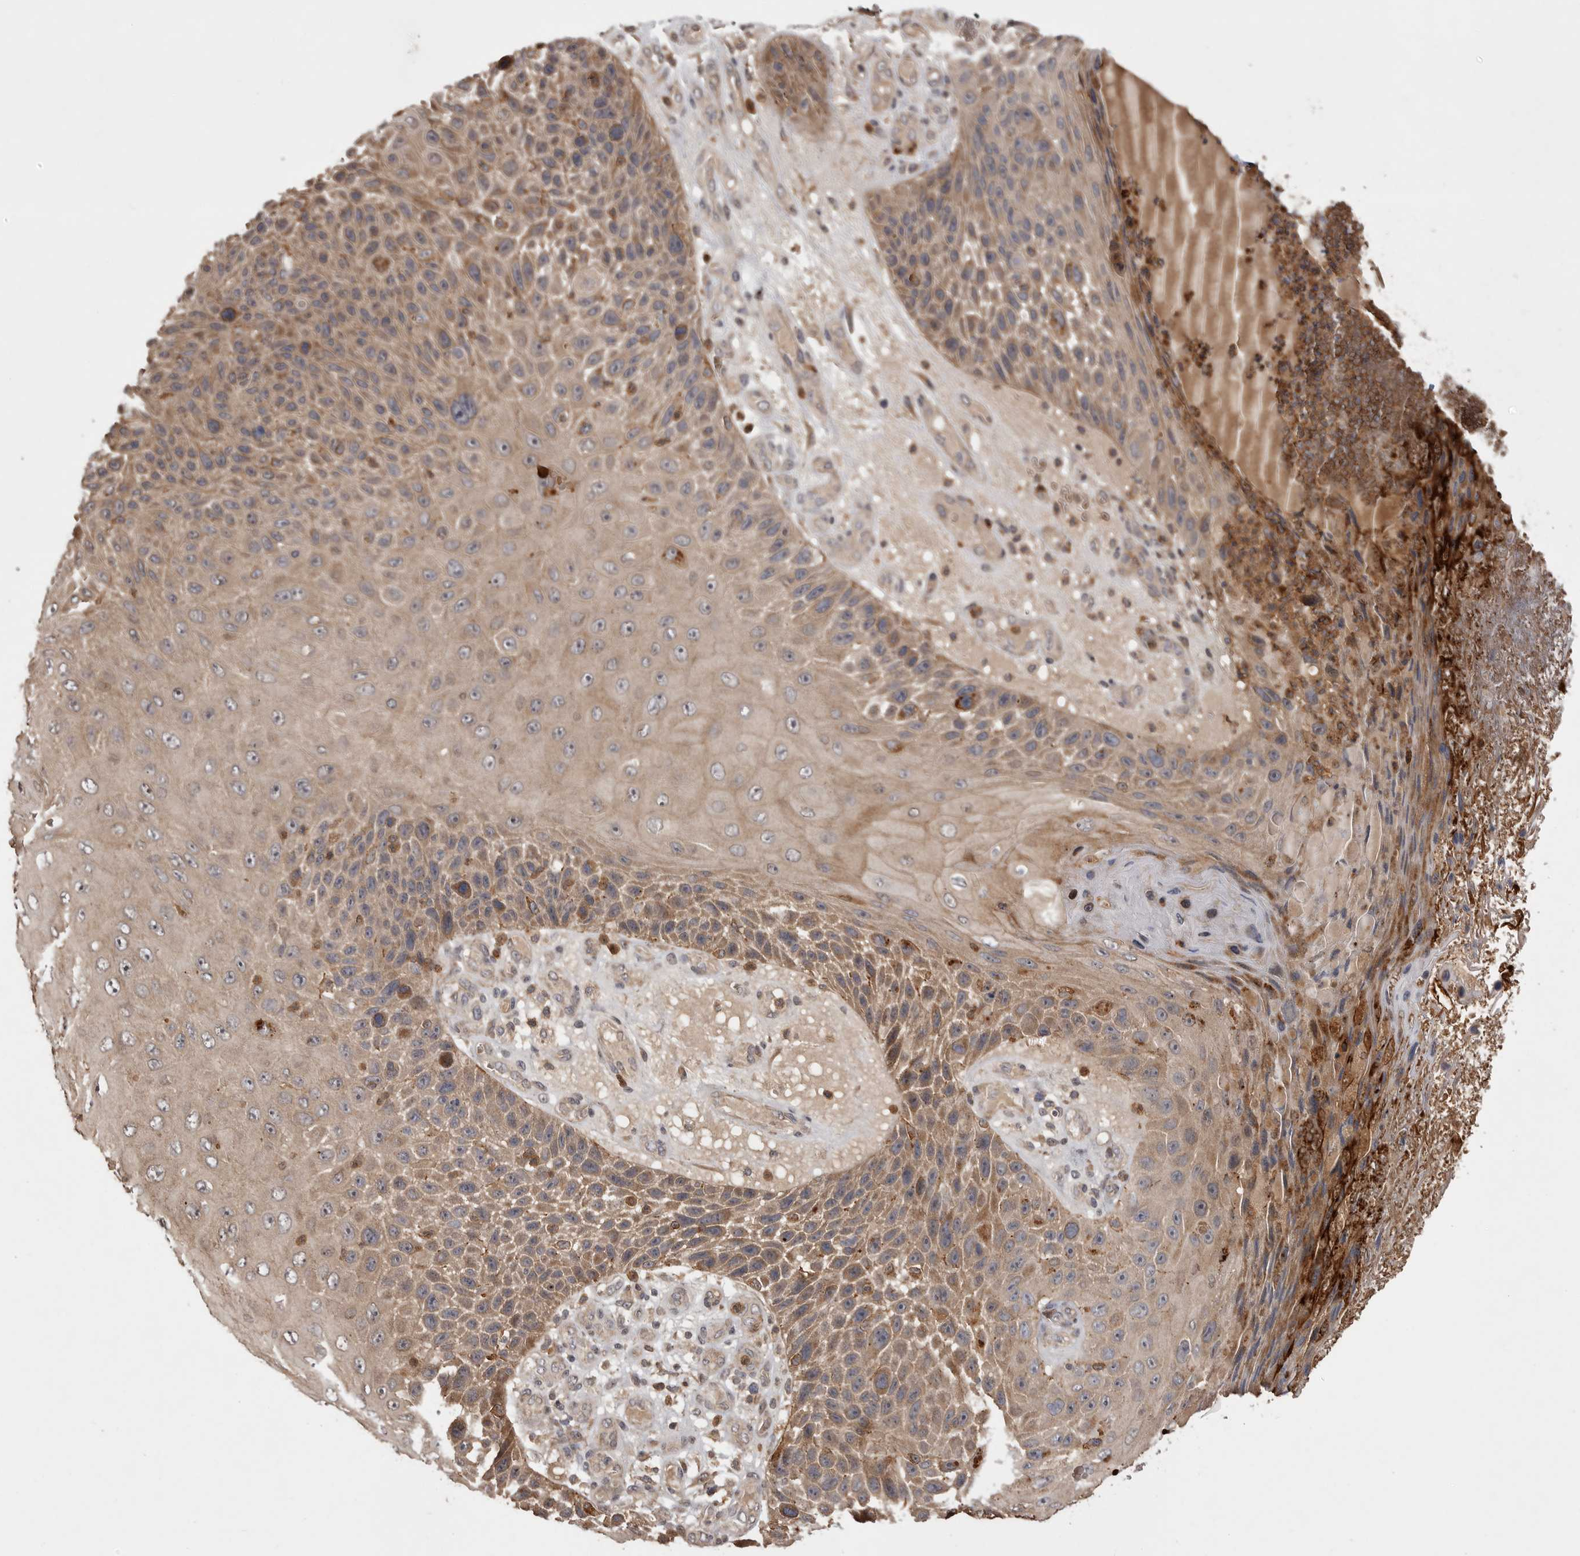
{"staining": {"intensity": "moderate", "quantity": "25%-75%", "location": "cytoplasmic/membranous"}, "tissue": "skin cancer", "cell_type": "Tumor cells", "image_type": "cancer", "snomed": [{"axis": "morphology", "description": "Squamous cell carcinoma, NOS"}, {"axis": "topography", "description": "Skin"}], "caption": "A photomicrograph of skin cancer (squamous cell carcinoma) stained for a protein reveals moderate cytoplasmic/membranous brown staining in tumor cells.", "gene": "VN1R4", "patient": {"sex": "female", "age": 88}}